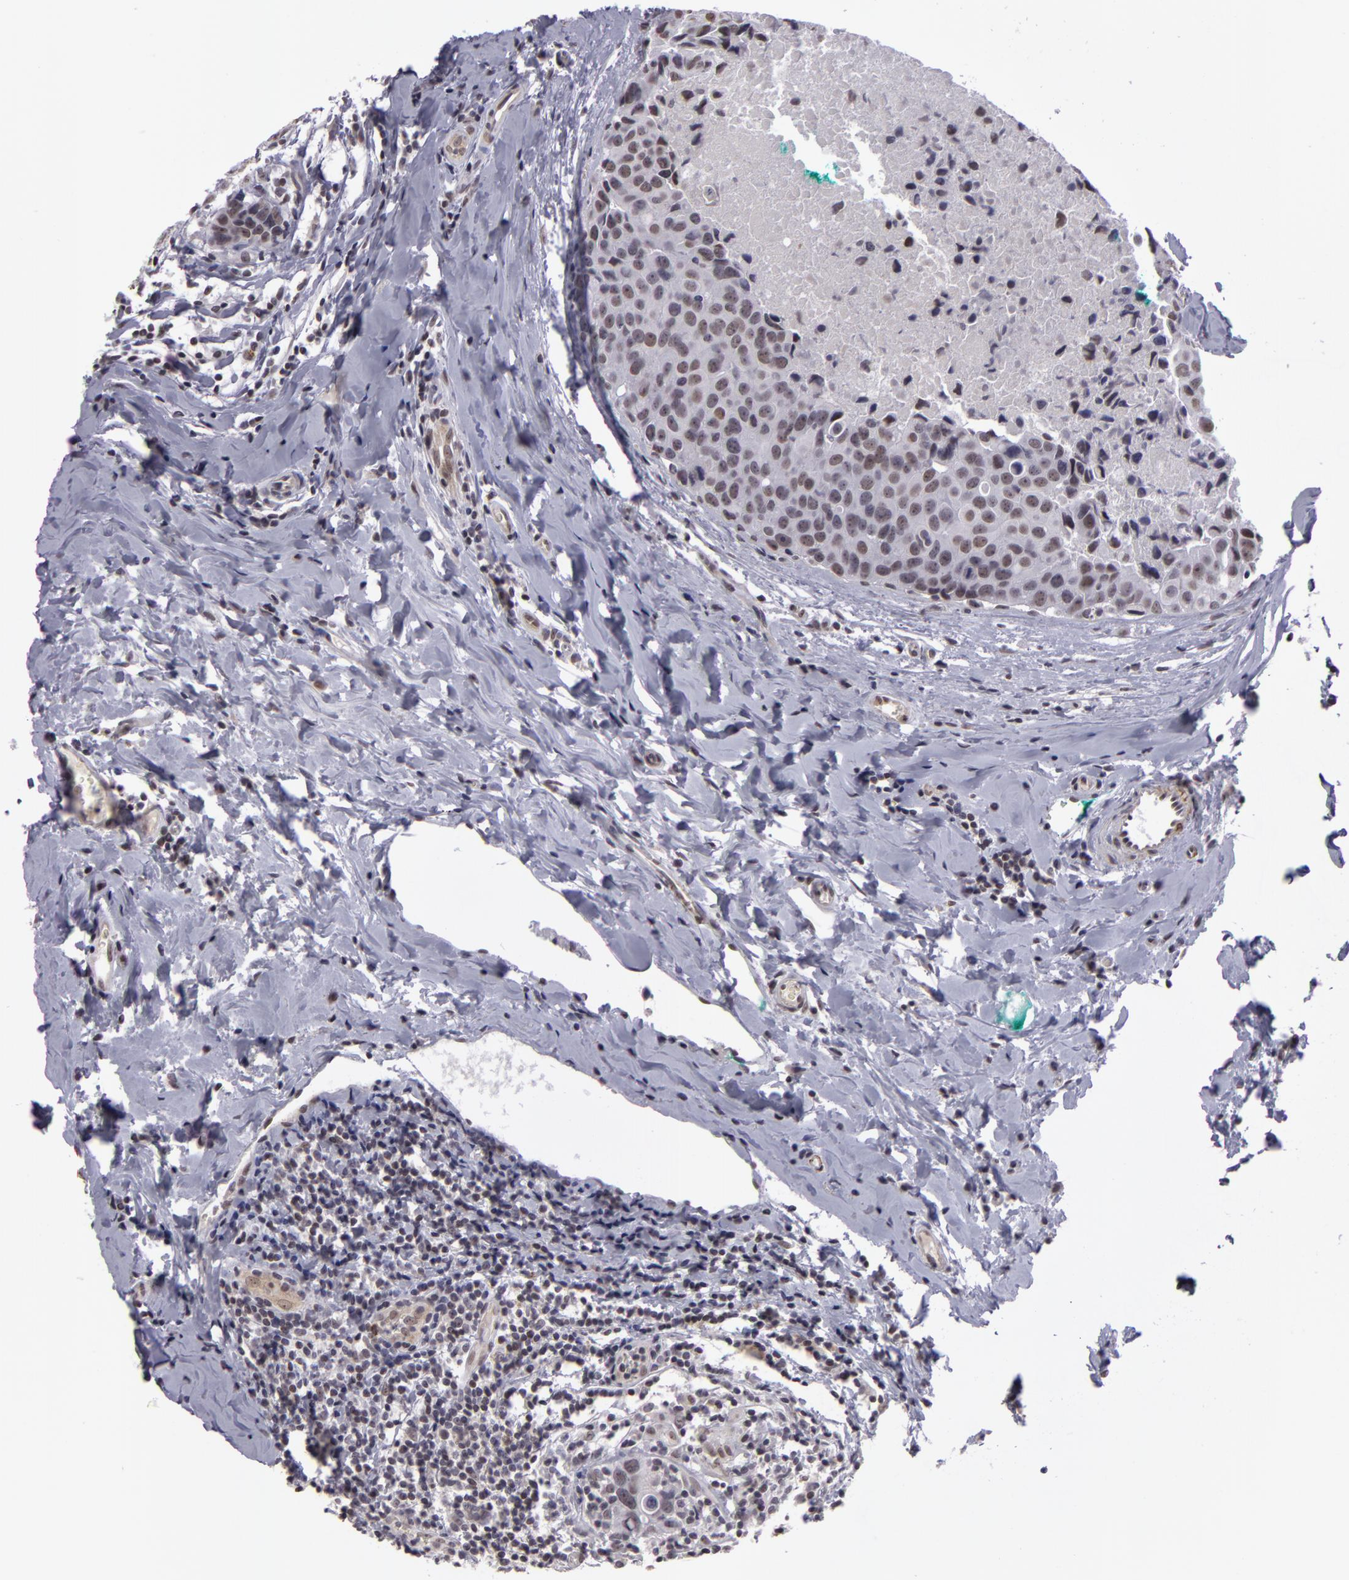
{"staining": {"intensity": "weak", "quantity": "<25%", "location": "nuclear"}, "tissue": "breast cancer", "cell_type": "Tumor cells", "image_type": "cancer", "snomed": [{"axis": "morphology", "description": "Duct carcinoma"}, {"axis": "topography", "description": "Breast"}], "caption": "Tumor cells are negative for protein expression in human breast cancer (infiltrating ductal carcinoma). The staining is performed using DAB (3,3'-diaminobenzidine) brown chromogen with nuclei counter-stained in using hematoxylin.", "gene": "RRP7A", "patient": {"sex": "female", "age": 24}}